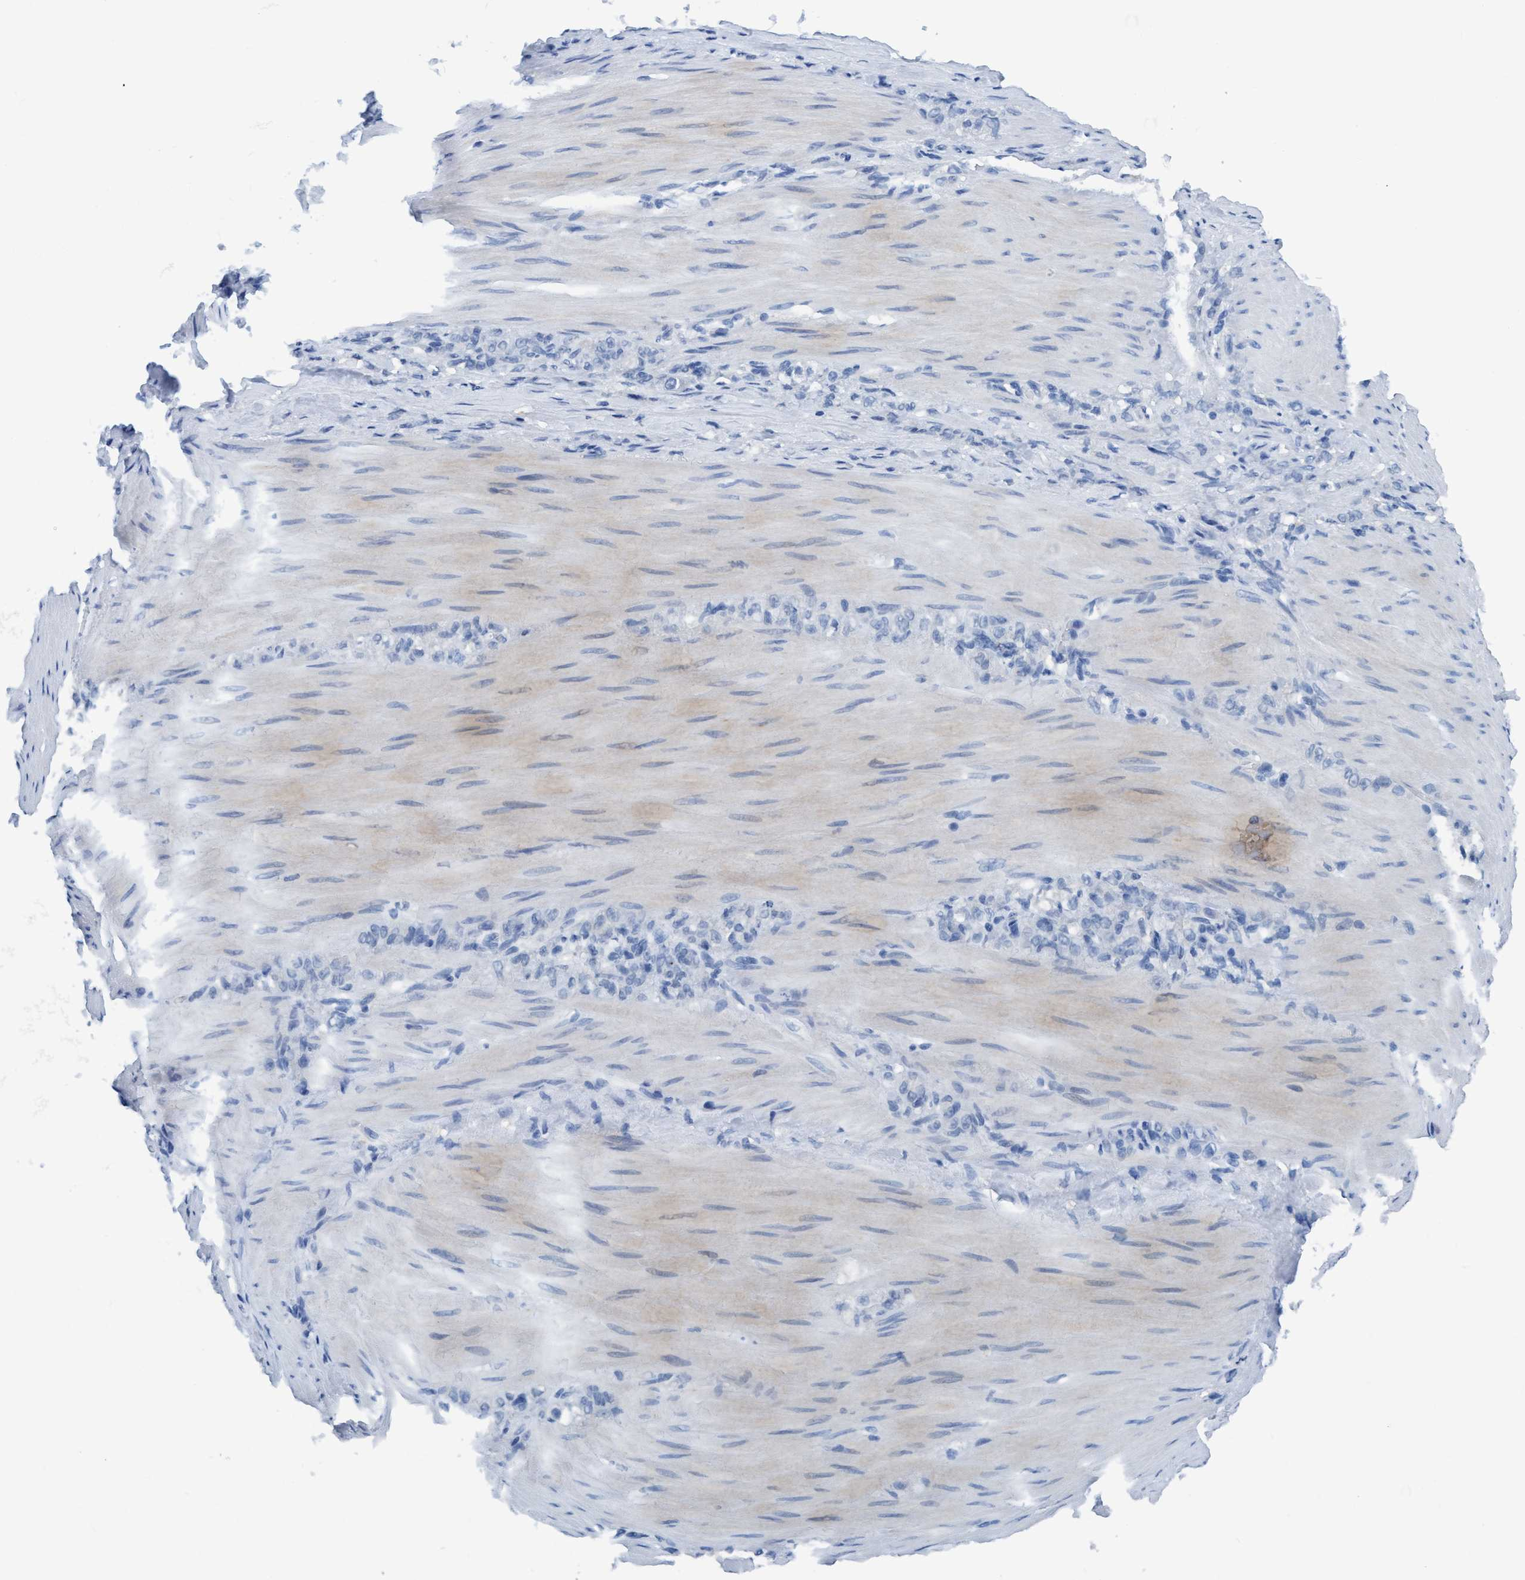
{"staining": {"intensity": "negative", "quantity": "none", "location": "none"}, "tissue": "stomach cancer", "cell_type": "Tumor cells", "image_type": "cancer", "snomed": [{"axis": "morphology", "description": "Normal tissue, NOS"}, {"axis": "morphology", "description": "Adenocarcinoma, NOS"}, {"axis": "topography", "description": "Stomach"}], "caption": "DAB immunohistochemical staining of stomach adenocarcinoma demonstrates no significant staining in tumor cells.", "gene": "DNAI1", "patient": {"sex": "male", "age": 82}}